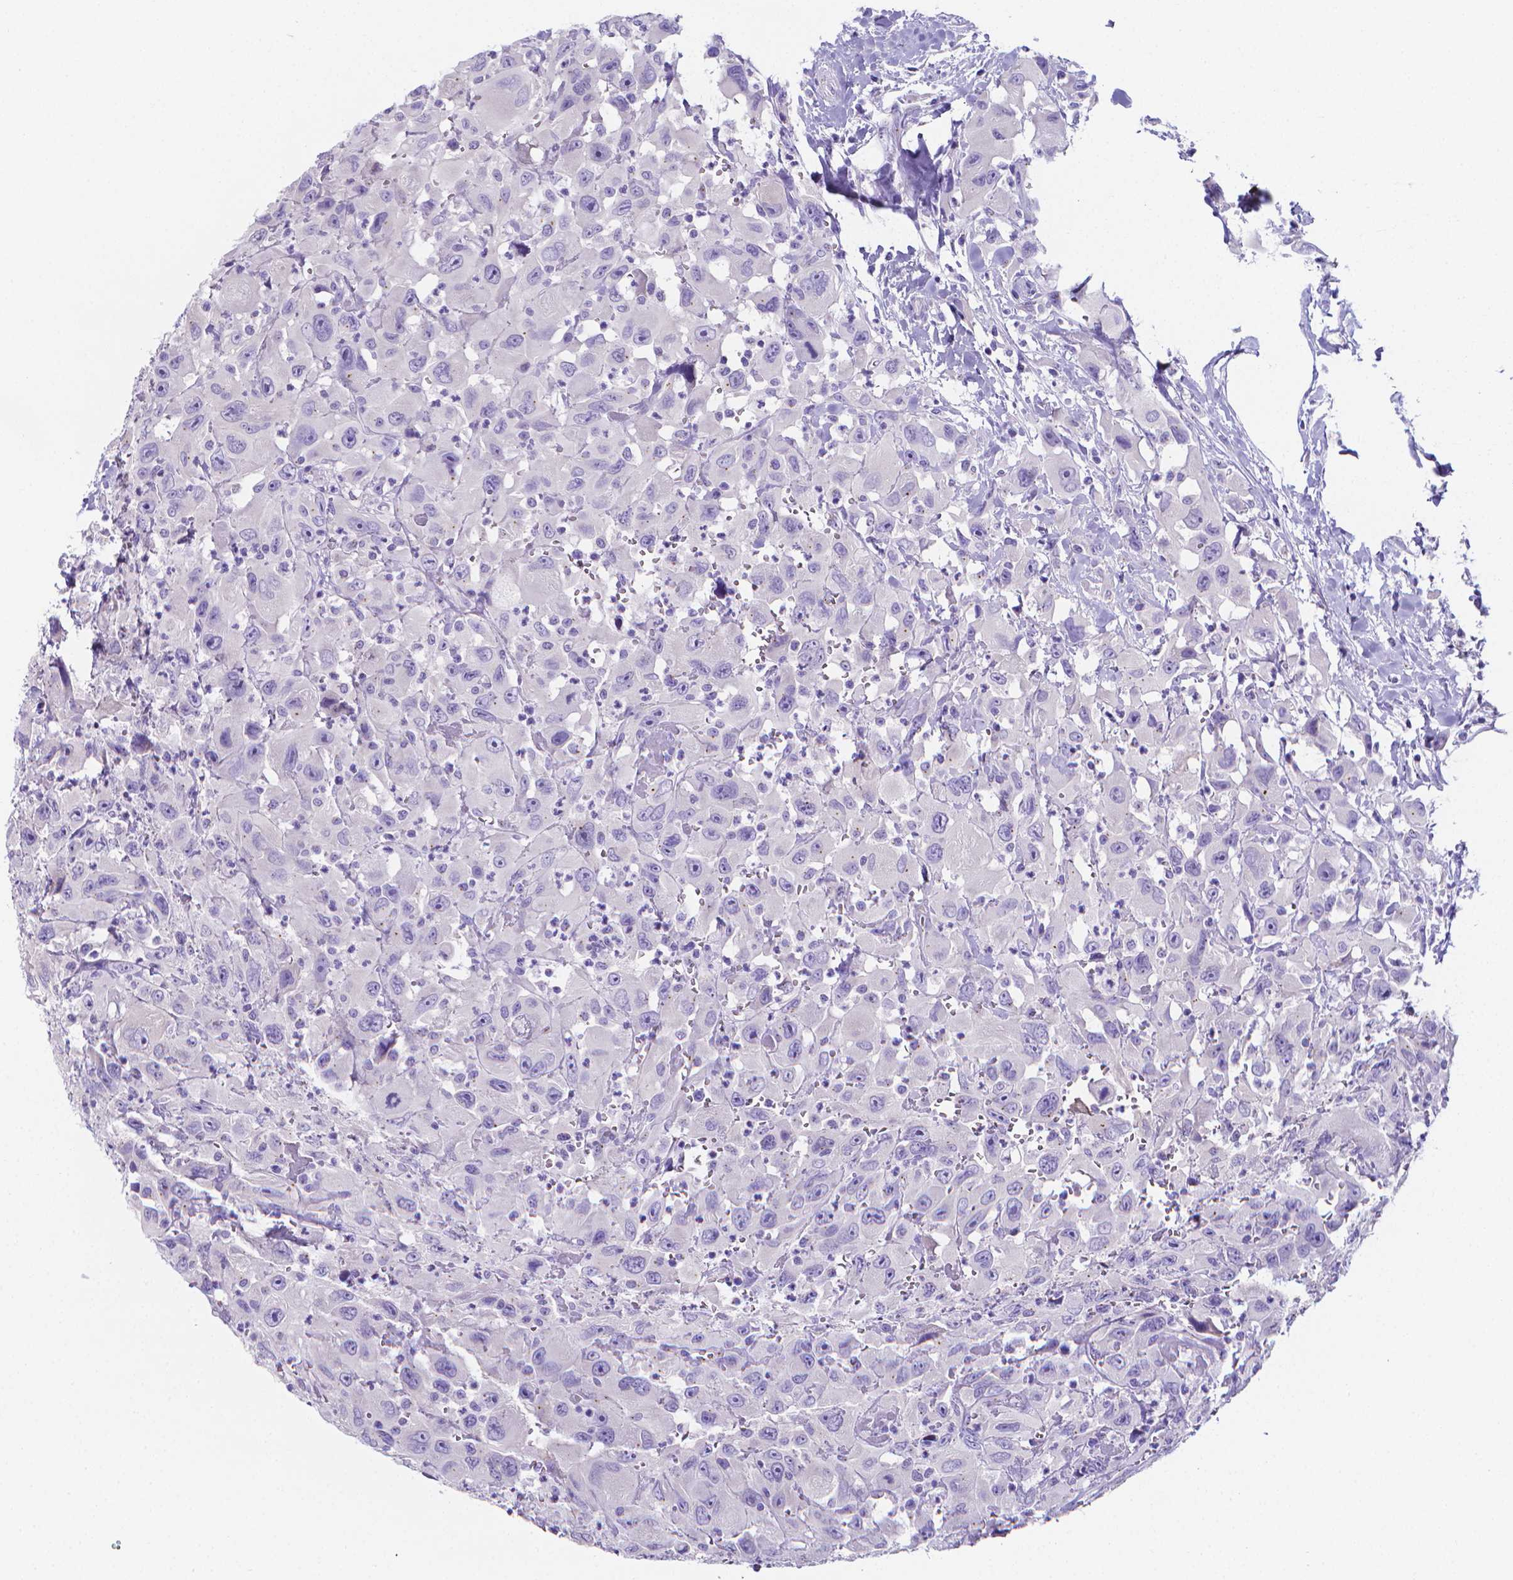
{"staining": {"intensity": "negative", "quantity": "none", "location": "none"}, "tissue": "head and neck cancer", "cell_type": "Tumor cells", "image_type": "cancer", "snomed": [{"axis": "morphology", "description": "Squamous cell carcinoma, NOS"}, {"axis": "morphology", "description": "Squamous cell carcinoma, metastatic, NOS"}, {"axis": "topography", "description": "Oral tissue"}, {"axis": "topography", "description": "Head-Neck"}], "caption": "Tumor cells are negative for brown protein staining in head and neck squamous cell carcinoma.", "gene": "LRRC73", "patient": {"sex": "female", "age": 85}}